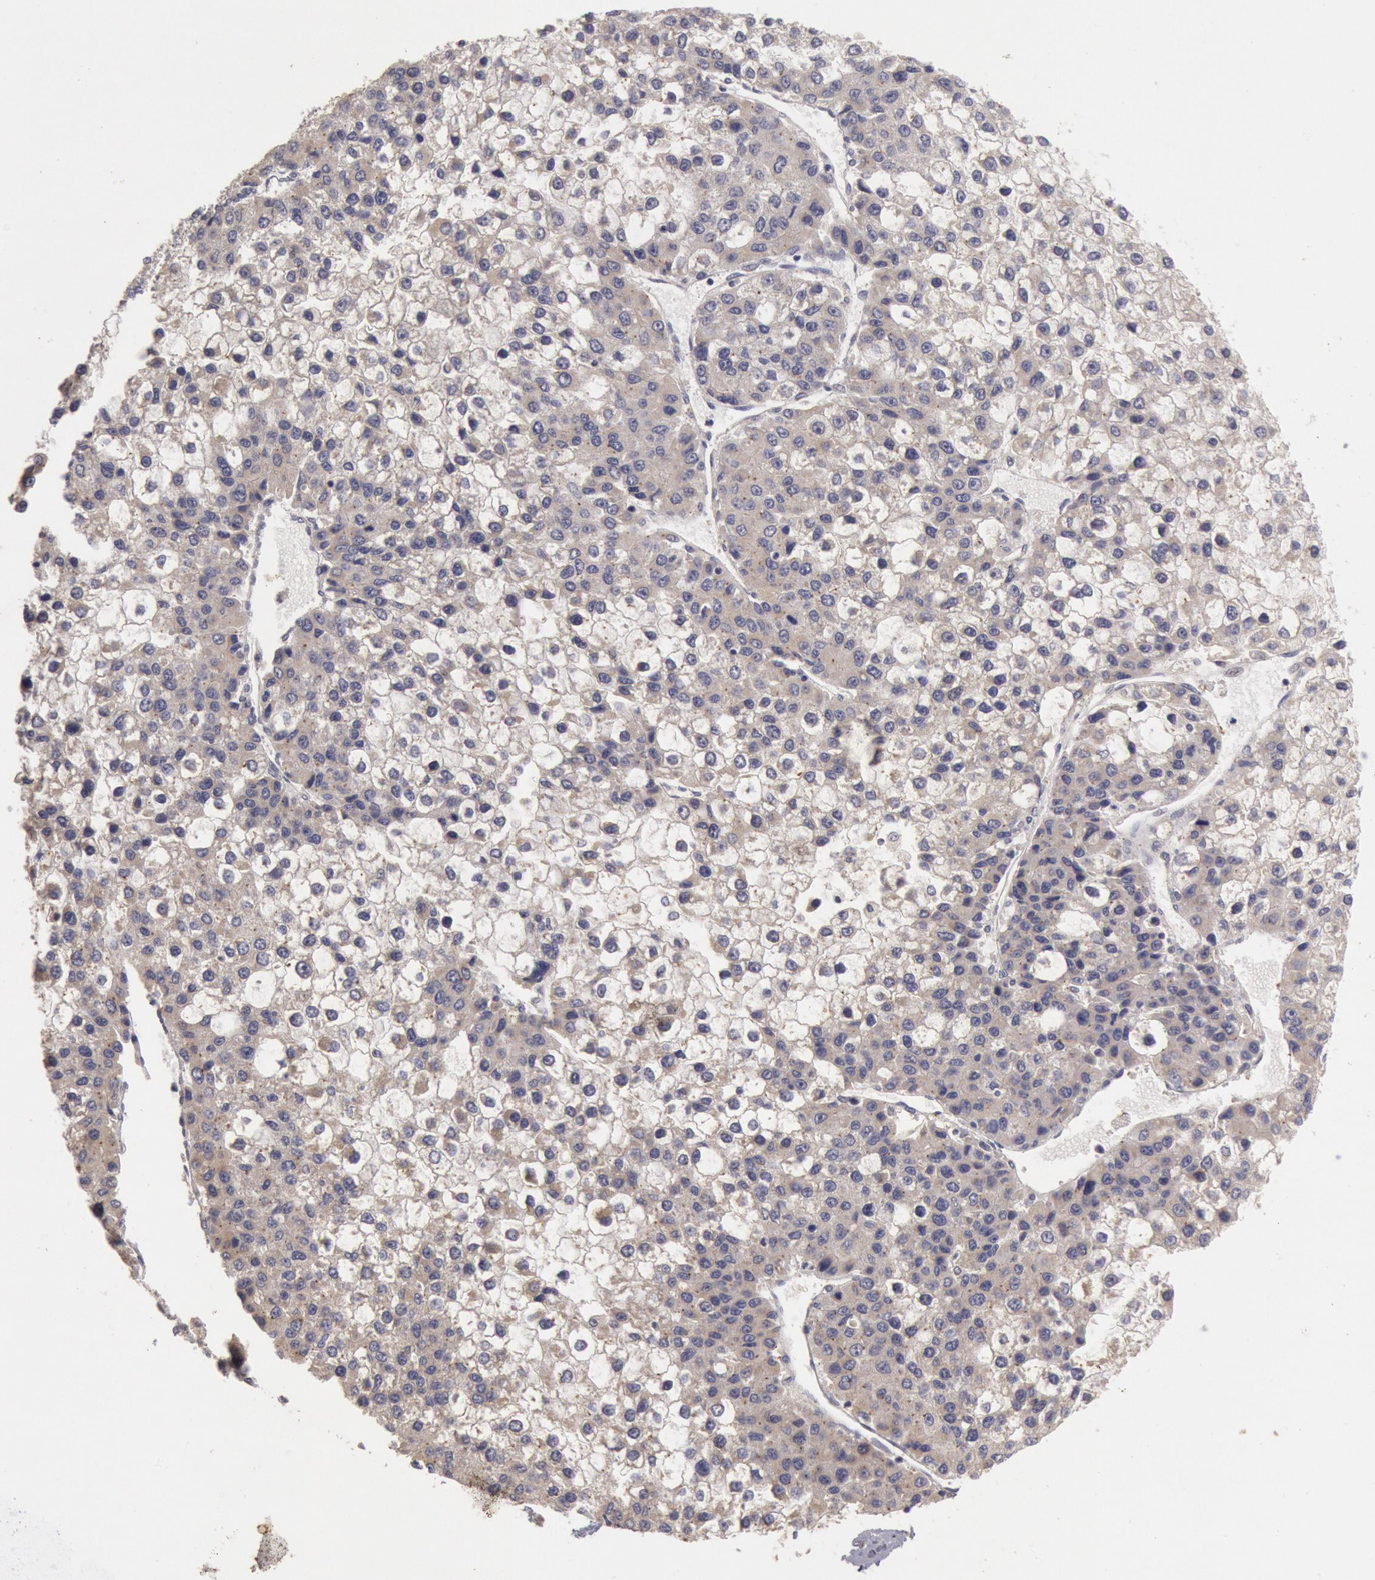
{"staining": {"intensity": "negative", "quantity": "none", "location": "none"}, "tissue": "liver cancer", "cell_type": "Tumor cells", "image_type": "cancer", "snomed": [{"axis": "morphology", "description": "Carcinoma, Hepatocellular, NOS"}, {"axis": "topography", "description": "Liver"}], "caption": "There is no significant staining in tumor cells of hepatocellular carcinoma (liver).", "gene": "ZFP36L1", "patient": {"sex": "female", "age": 66}}